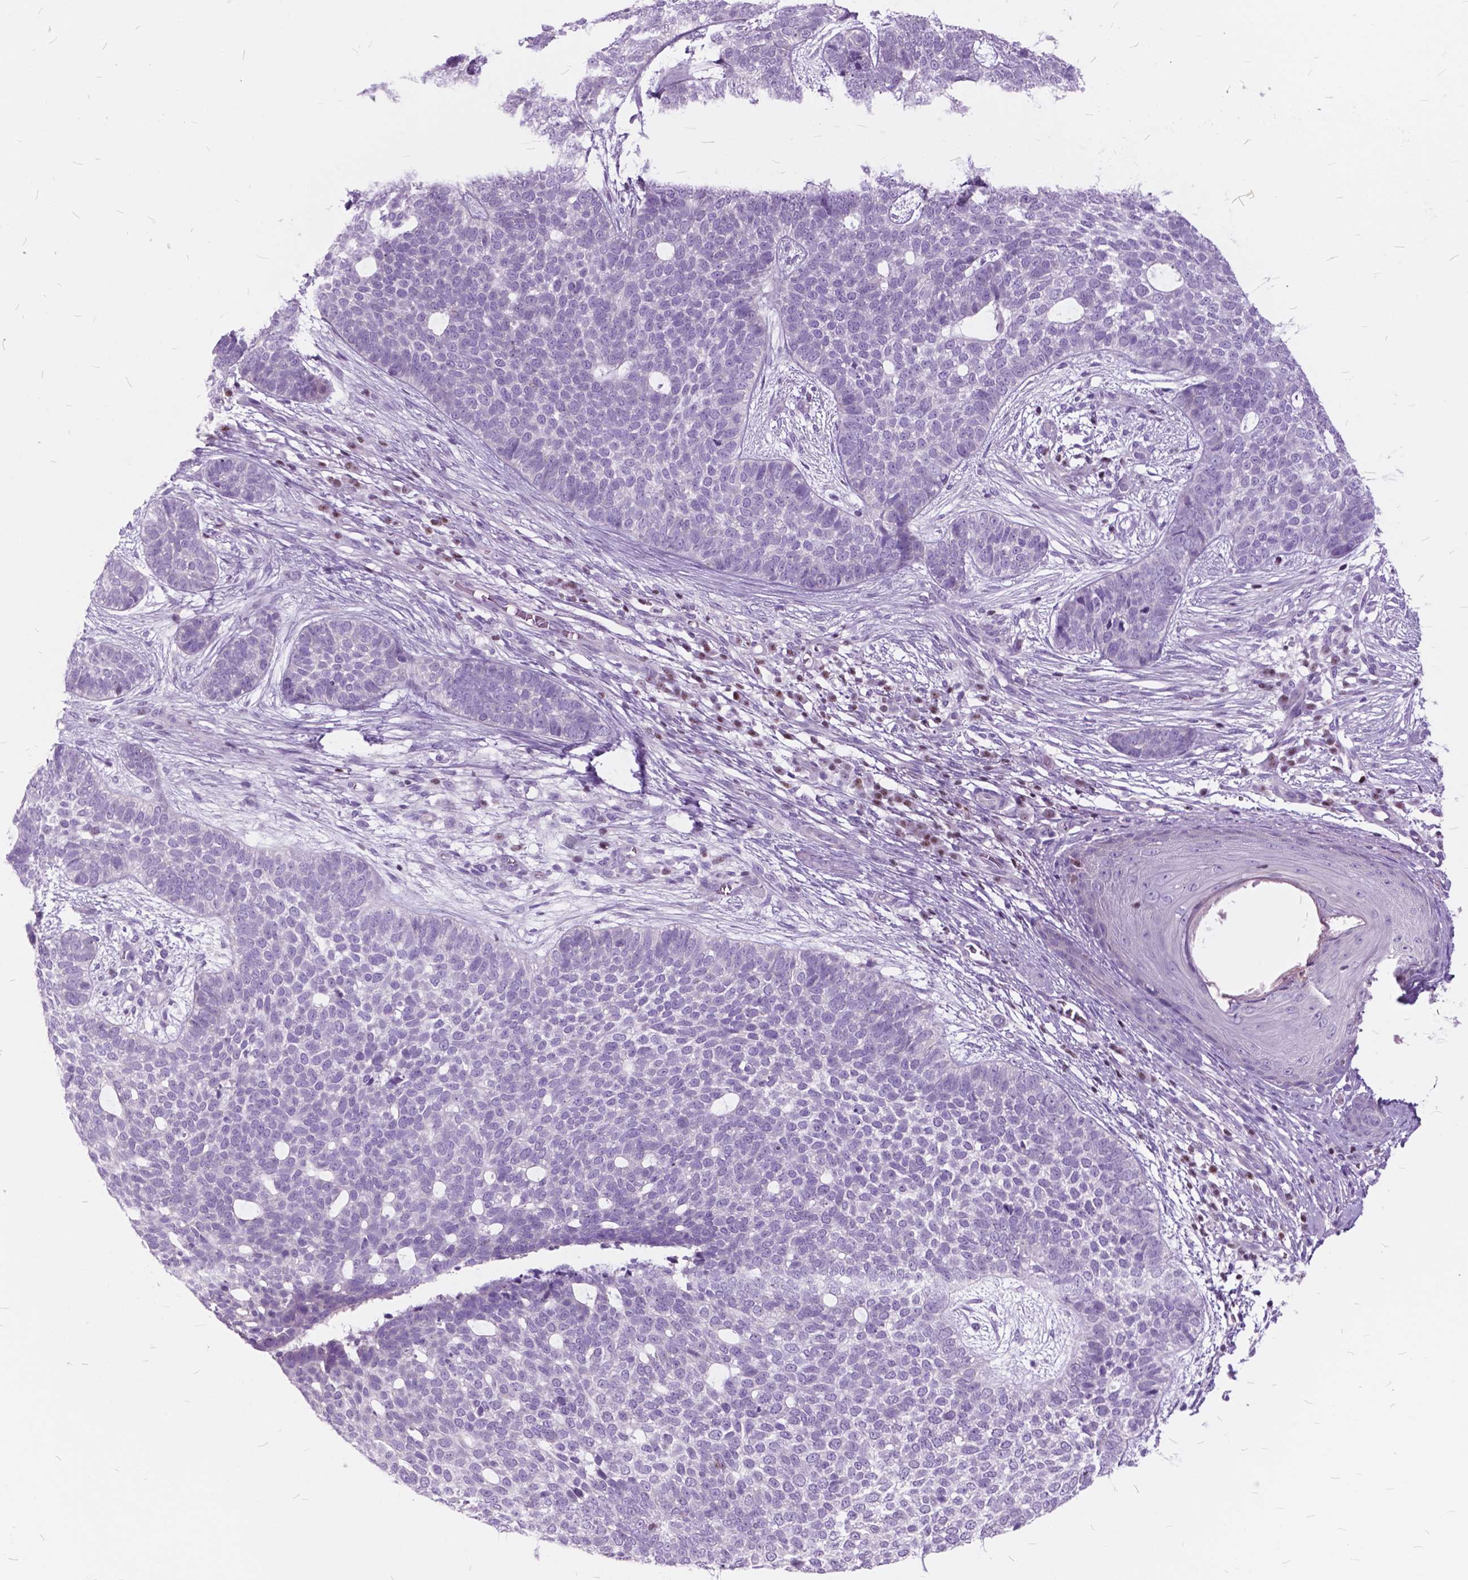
{"staining": {"intensity": "negative", "quantity": "none", "location": "none"}, "tissue": "skin cancer", "cell_type": "Tumor cells", "image_type": "cancer", "snomed": [{"axis": "morphology", "description": "Basal cell carcinoma"}, {"axis": "topography", "description": "Skin"}], "caption": "An immunohistochemistry (IHC) image of skin basal cell carcinoma is shown. There is no staining in tumor cells of skin basal cell carcinoma.", "gene": "SP140", "patient": {"sex": "female", "age": 69}}